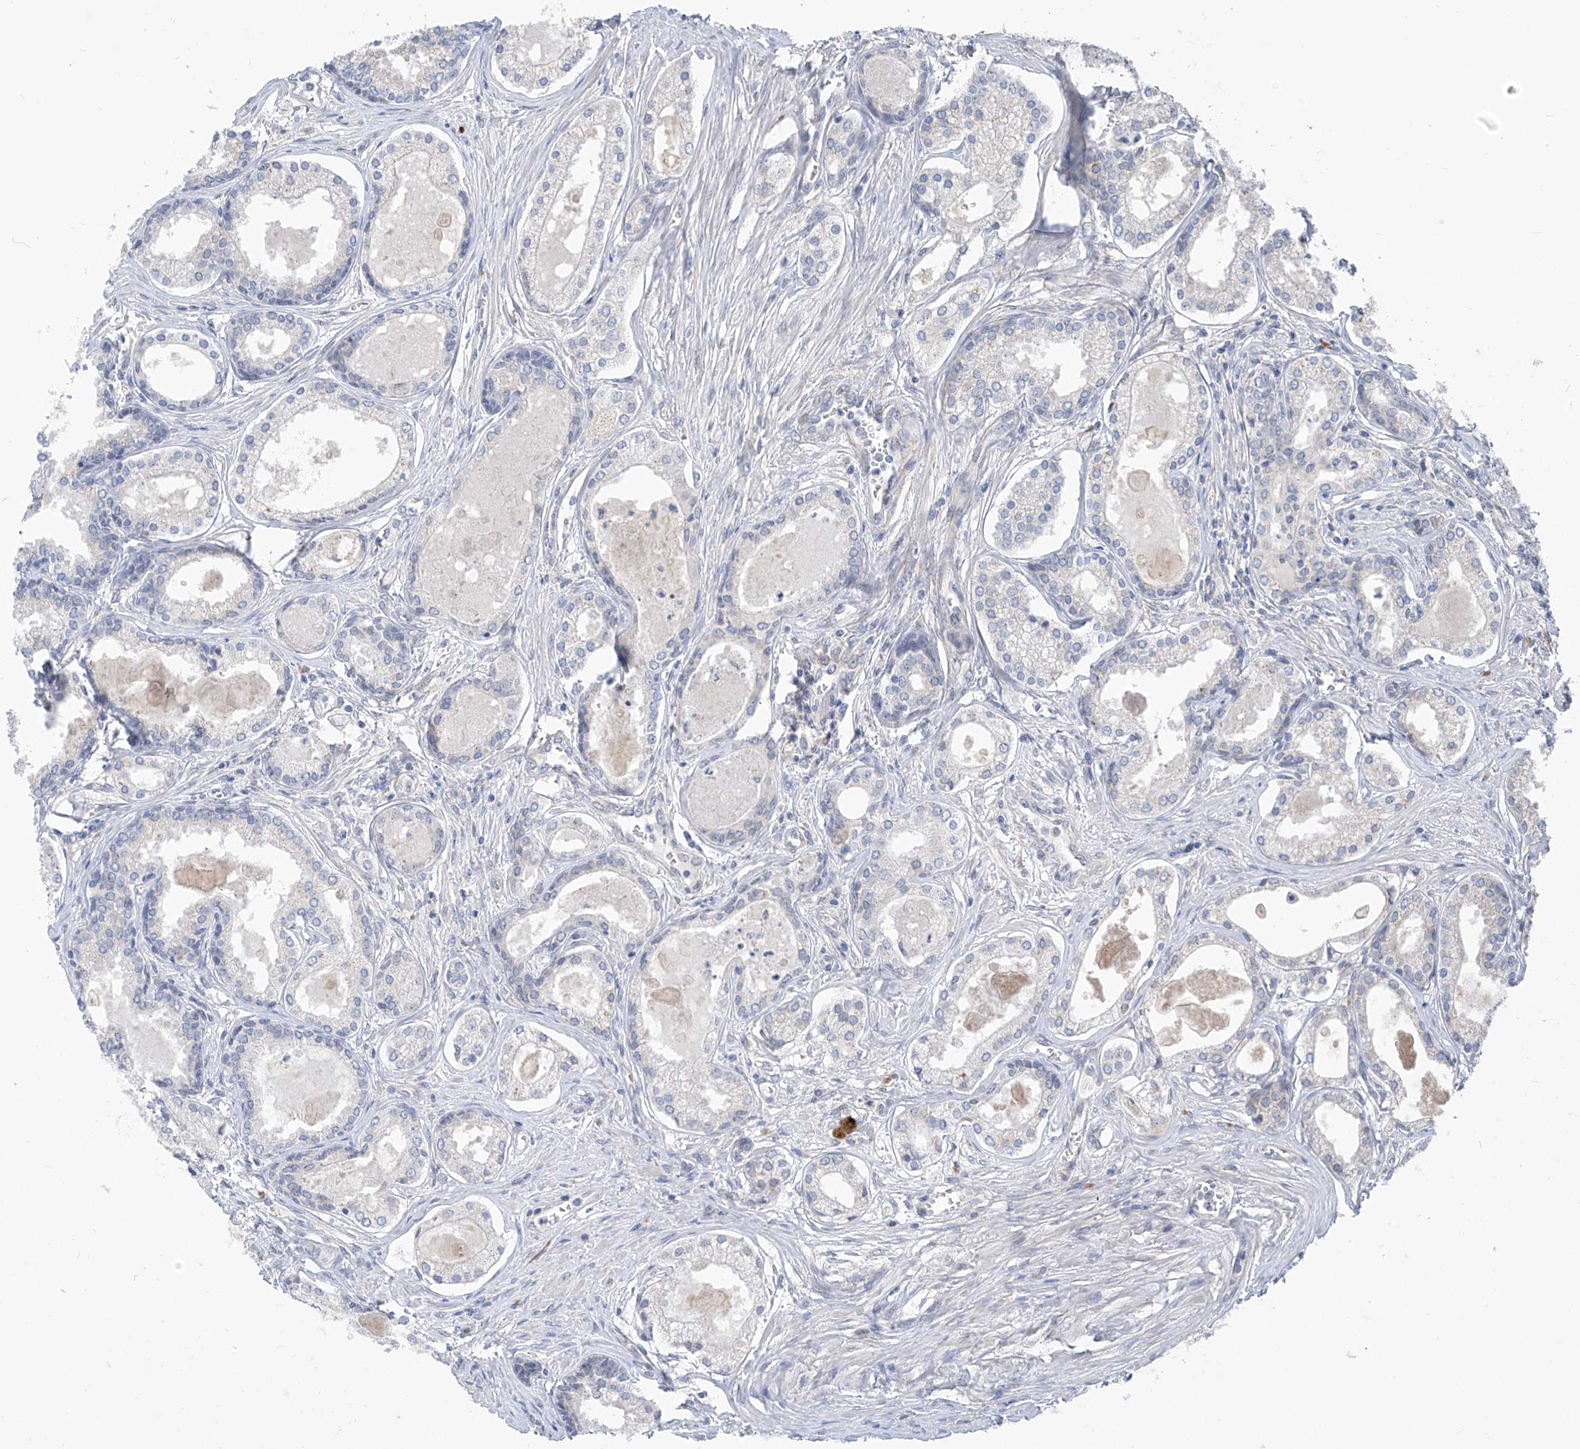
{"staining": {"intensity": "negative", "quantity": "none", "location": "none"}, "tissue": "prostate cancer", "cell_type": "Tumor cells", "image_type": "cancer", "snomed": [{"axis": "morphology", "description": "Adenocarcinoma, High grade"}, {"axis": "topography", "description": "Prostate"}], "caption": "Prostate cancer stained for a protein using immunohistochemistry shows no staining tumor cells.", "gene": "KRTAP25-1", "patient": {"sex": "male", "age": 68}}